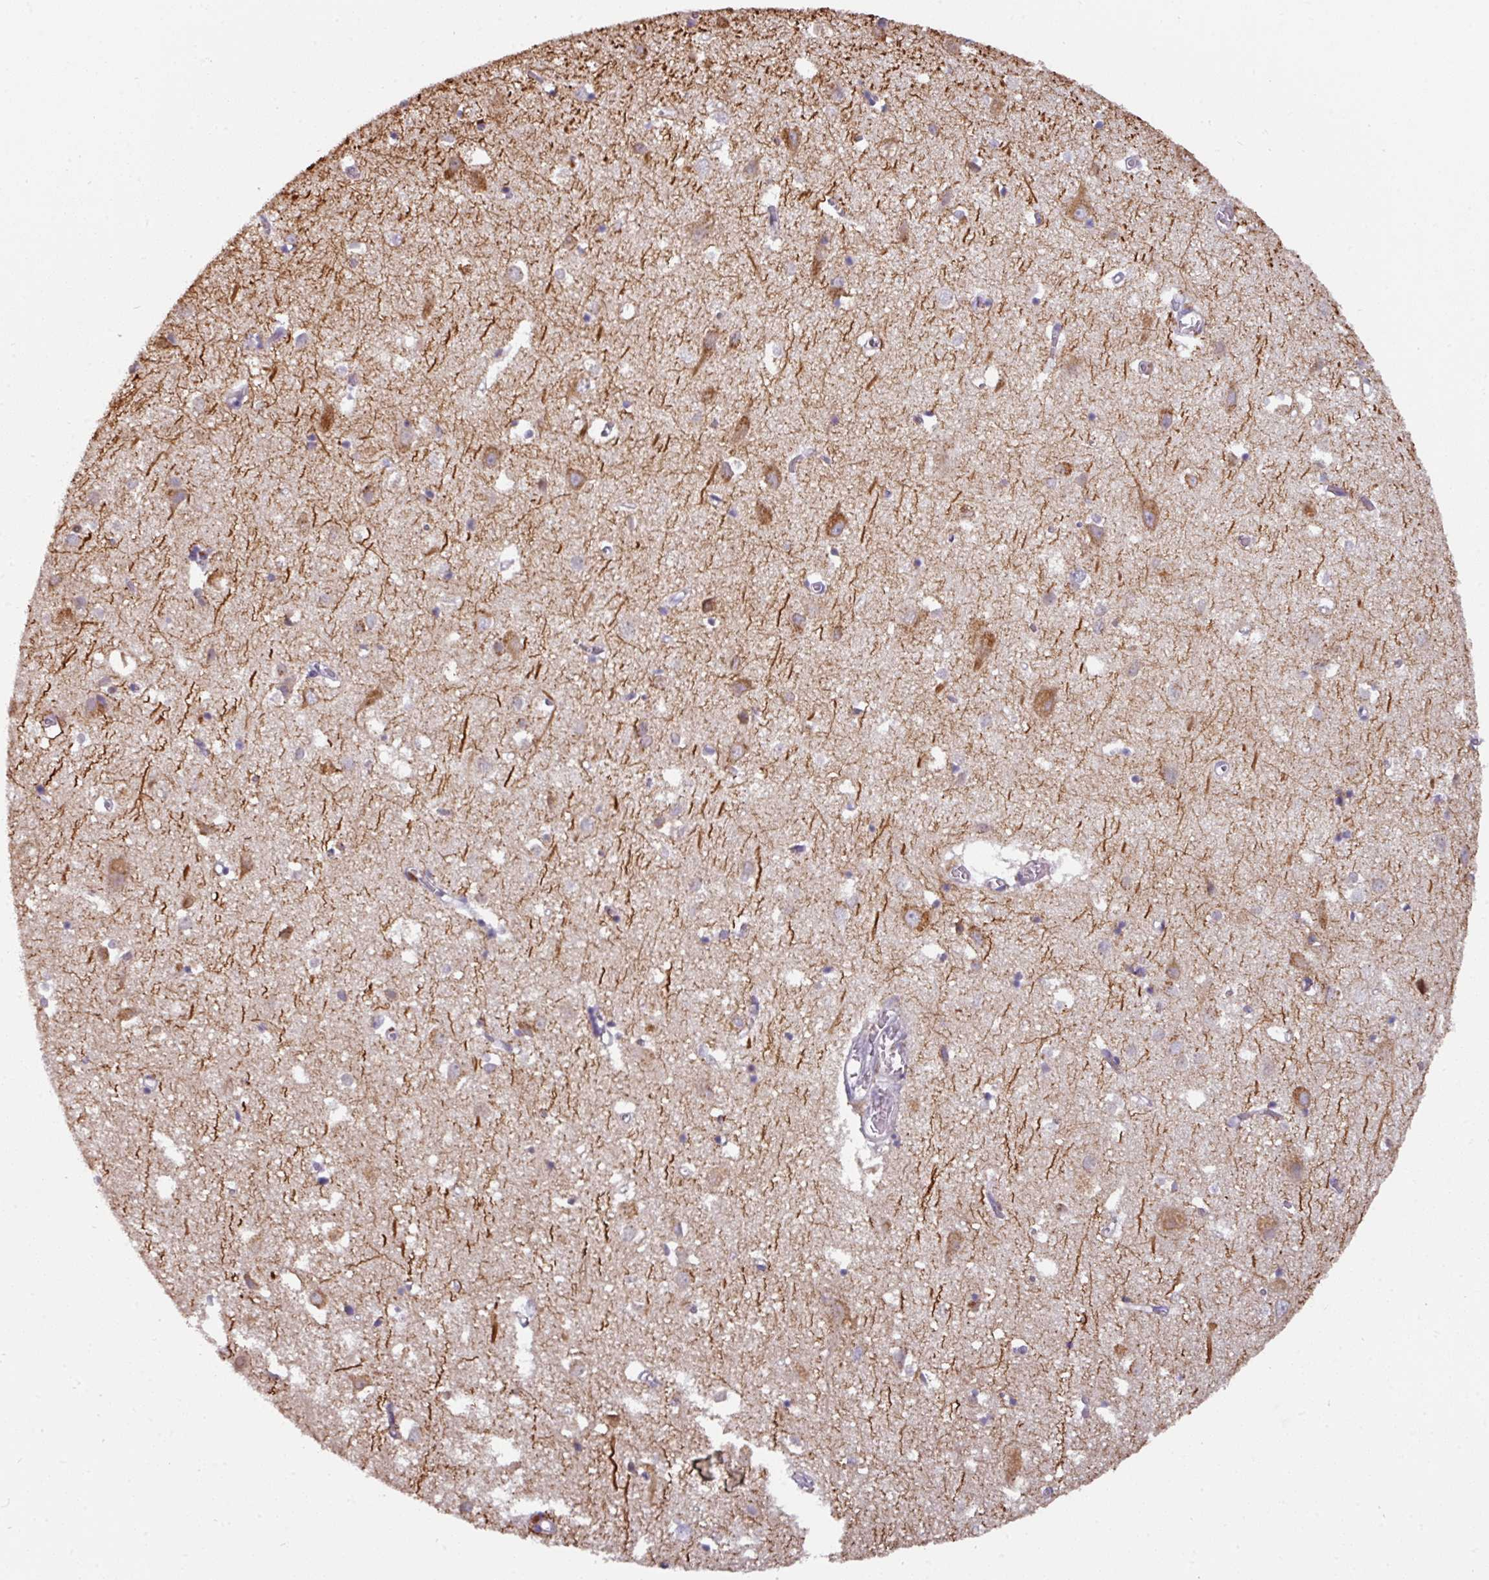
{"staining": {"intensity": "negative", "quantity": "none", "location": "none"}, "tissue": "cerebral cortex", "cell_type": "Endothelial cells", "image_type": "normal", "snomed": [{"axis": "morphology", "description": "Normal tissue, NOS"}, {"axis": "topography", "description": "Cerebral cortex"}], "caption": "Immunohistochemical staining of normal cerebral cortex shows no significant expression in endothelial cells.", "gene": "SWSAP1", "patient": {"sex": "male", "age": 70}}